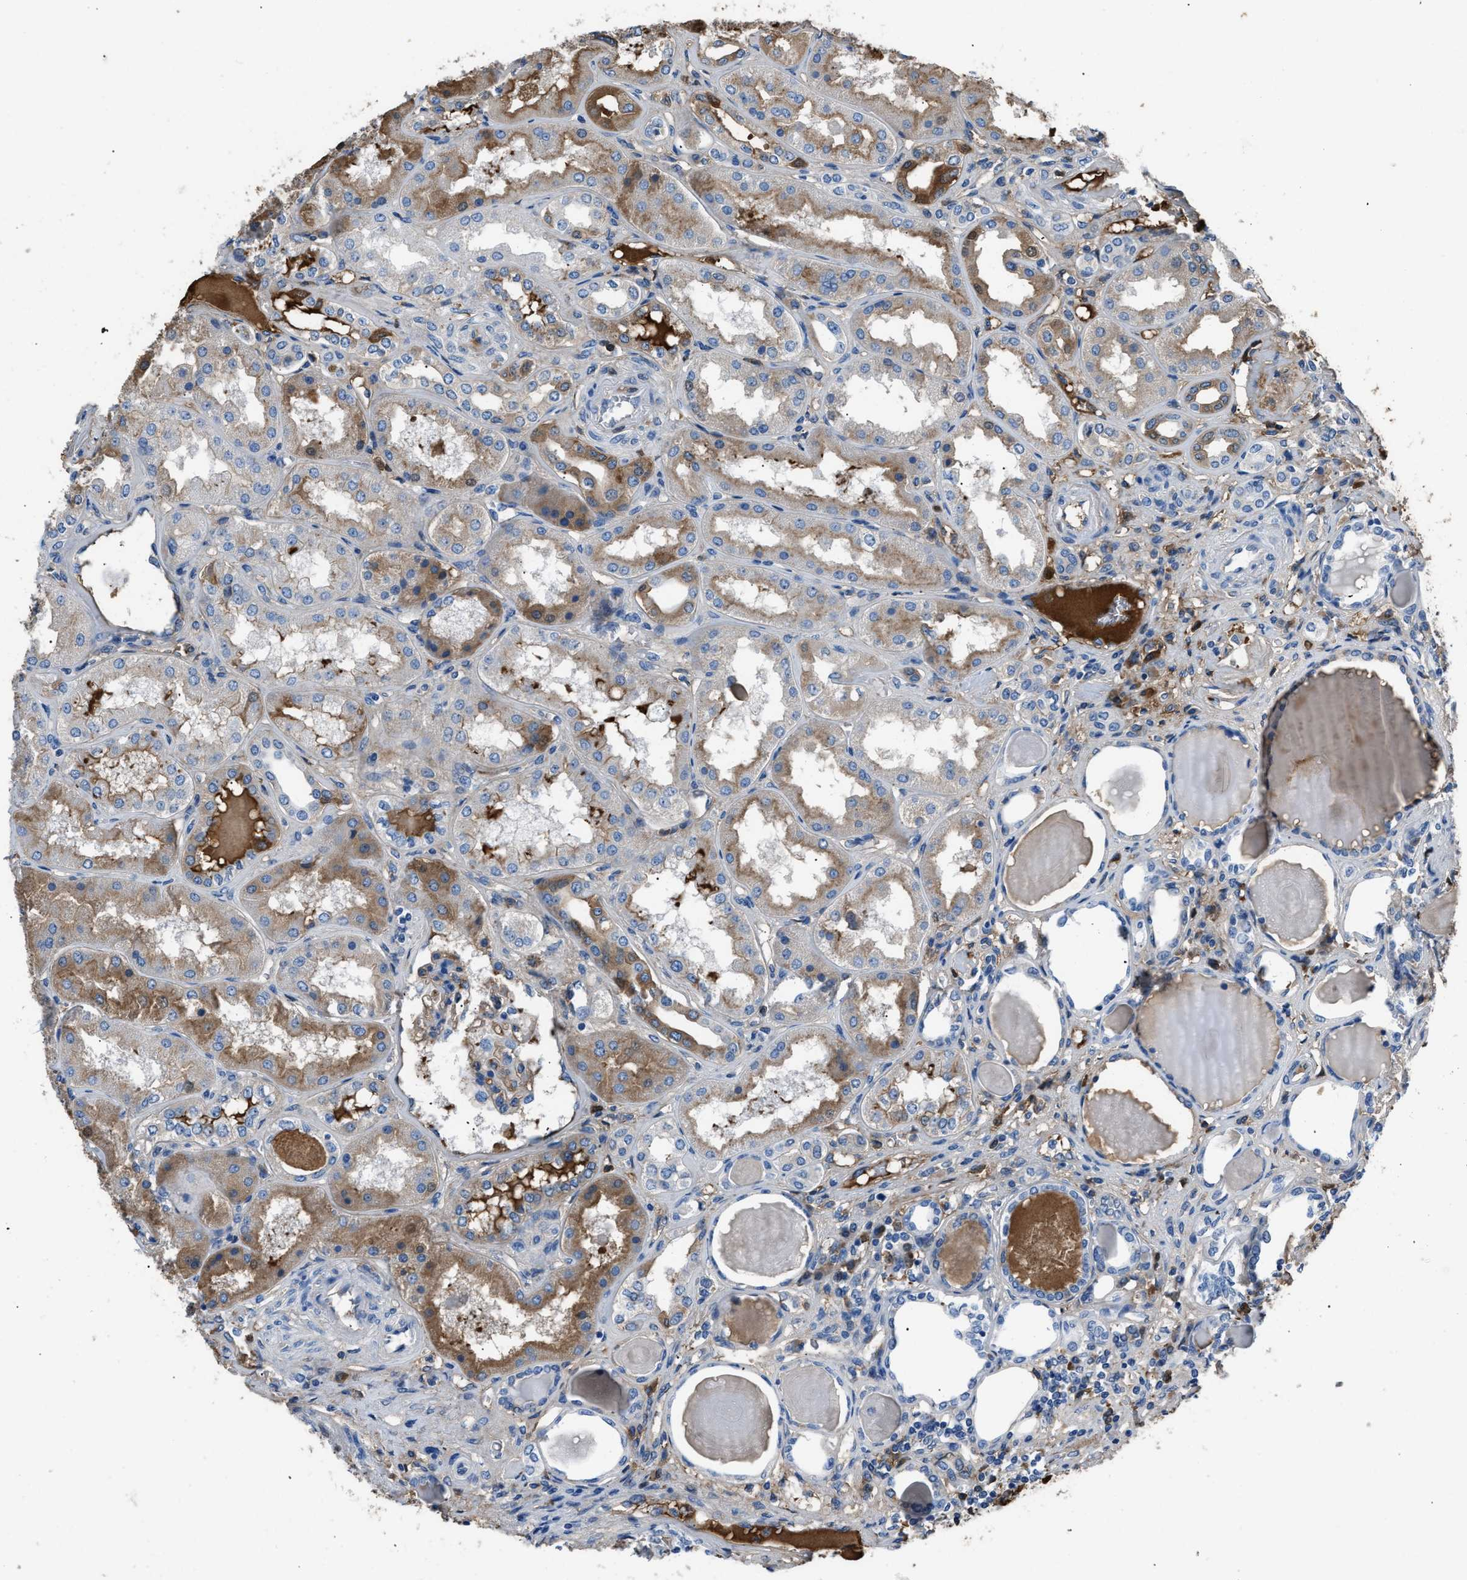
{"staining": {"intensity": "moderate", "quantity": "<25%", "location": "cytoplasmic/membranous"}, "tissue": "kidney", "cell_type": "Cells in glomeruli", "image_type": "normal", "snomed": [{"axis": "morphology", "description": "Normal tissue, NOS"}, {"axis": "topography", "description": "Kidney"}], "caption": "Approximately <25% of cells in glomeruli in benign human kidney display moderate cytoplasmic/membranous protein positivity as visualized by brown immunohistochemical staining.", "gene": "STC1", "patient": {"sex": "female", "age": 56}}